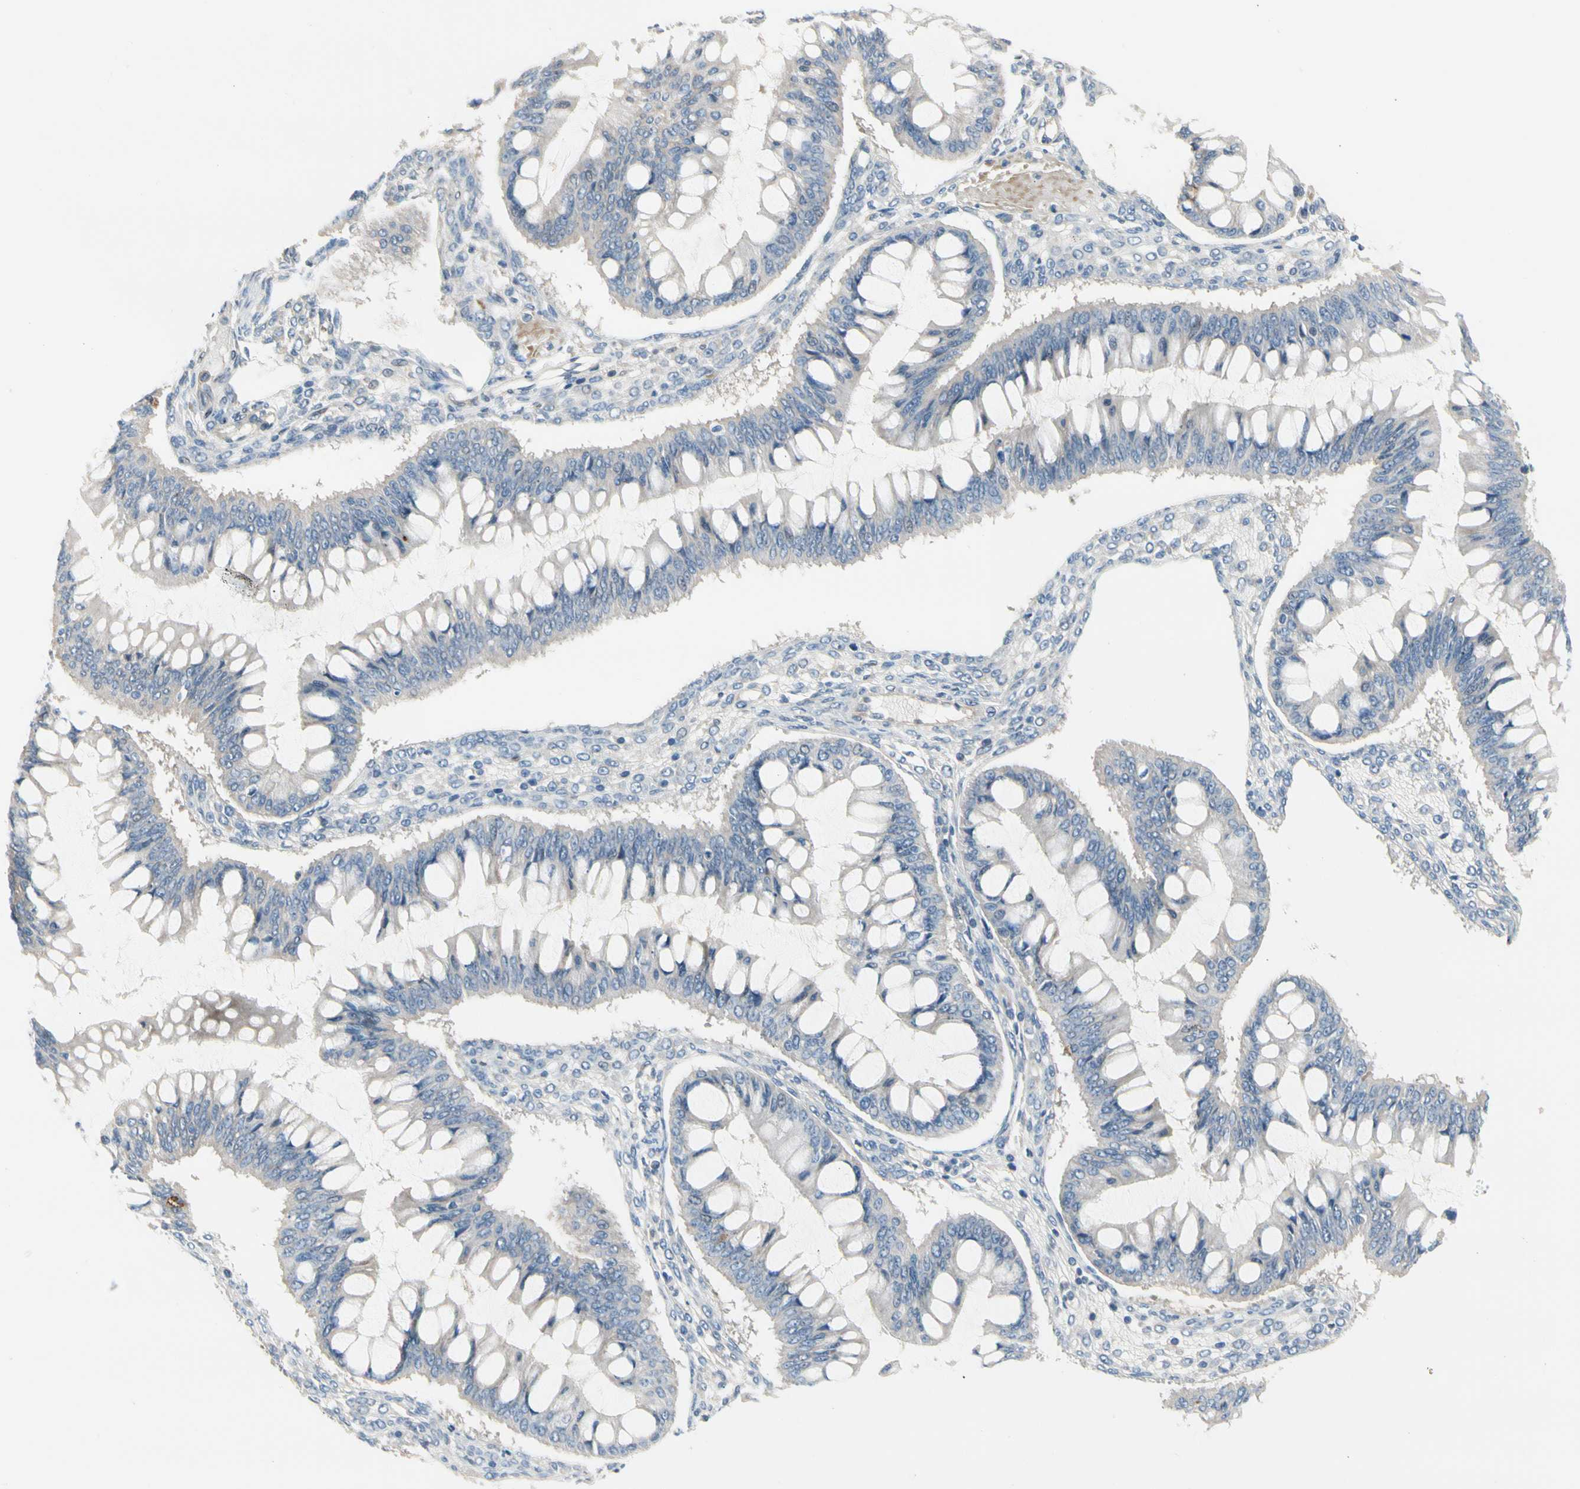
{"staining": {"intensity": "negative", "quantity": "none", "location": "none"}, "tissue": "ovarian cancer", "cell_type": "Tumor cells", "image_type": "cancer", "snomed": [{"axis": "morphology", "description": "Cystadenocarcinoma, mucinous, NOS"}, {"axis": "topography", "description": "Ovary"}], "caption": "Immunohistochemical staining of ovarian cancer (mucinous cystadenocarcinoma) demonstrates no significant positivity in tumor cells.", "gene": "MAP3K3", "patient": {"sex": "female", "age": 73}}